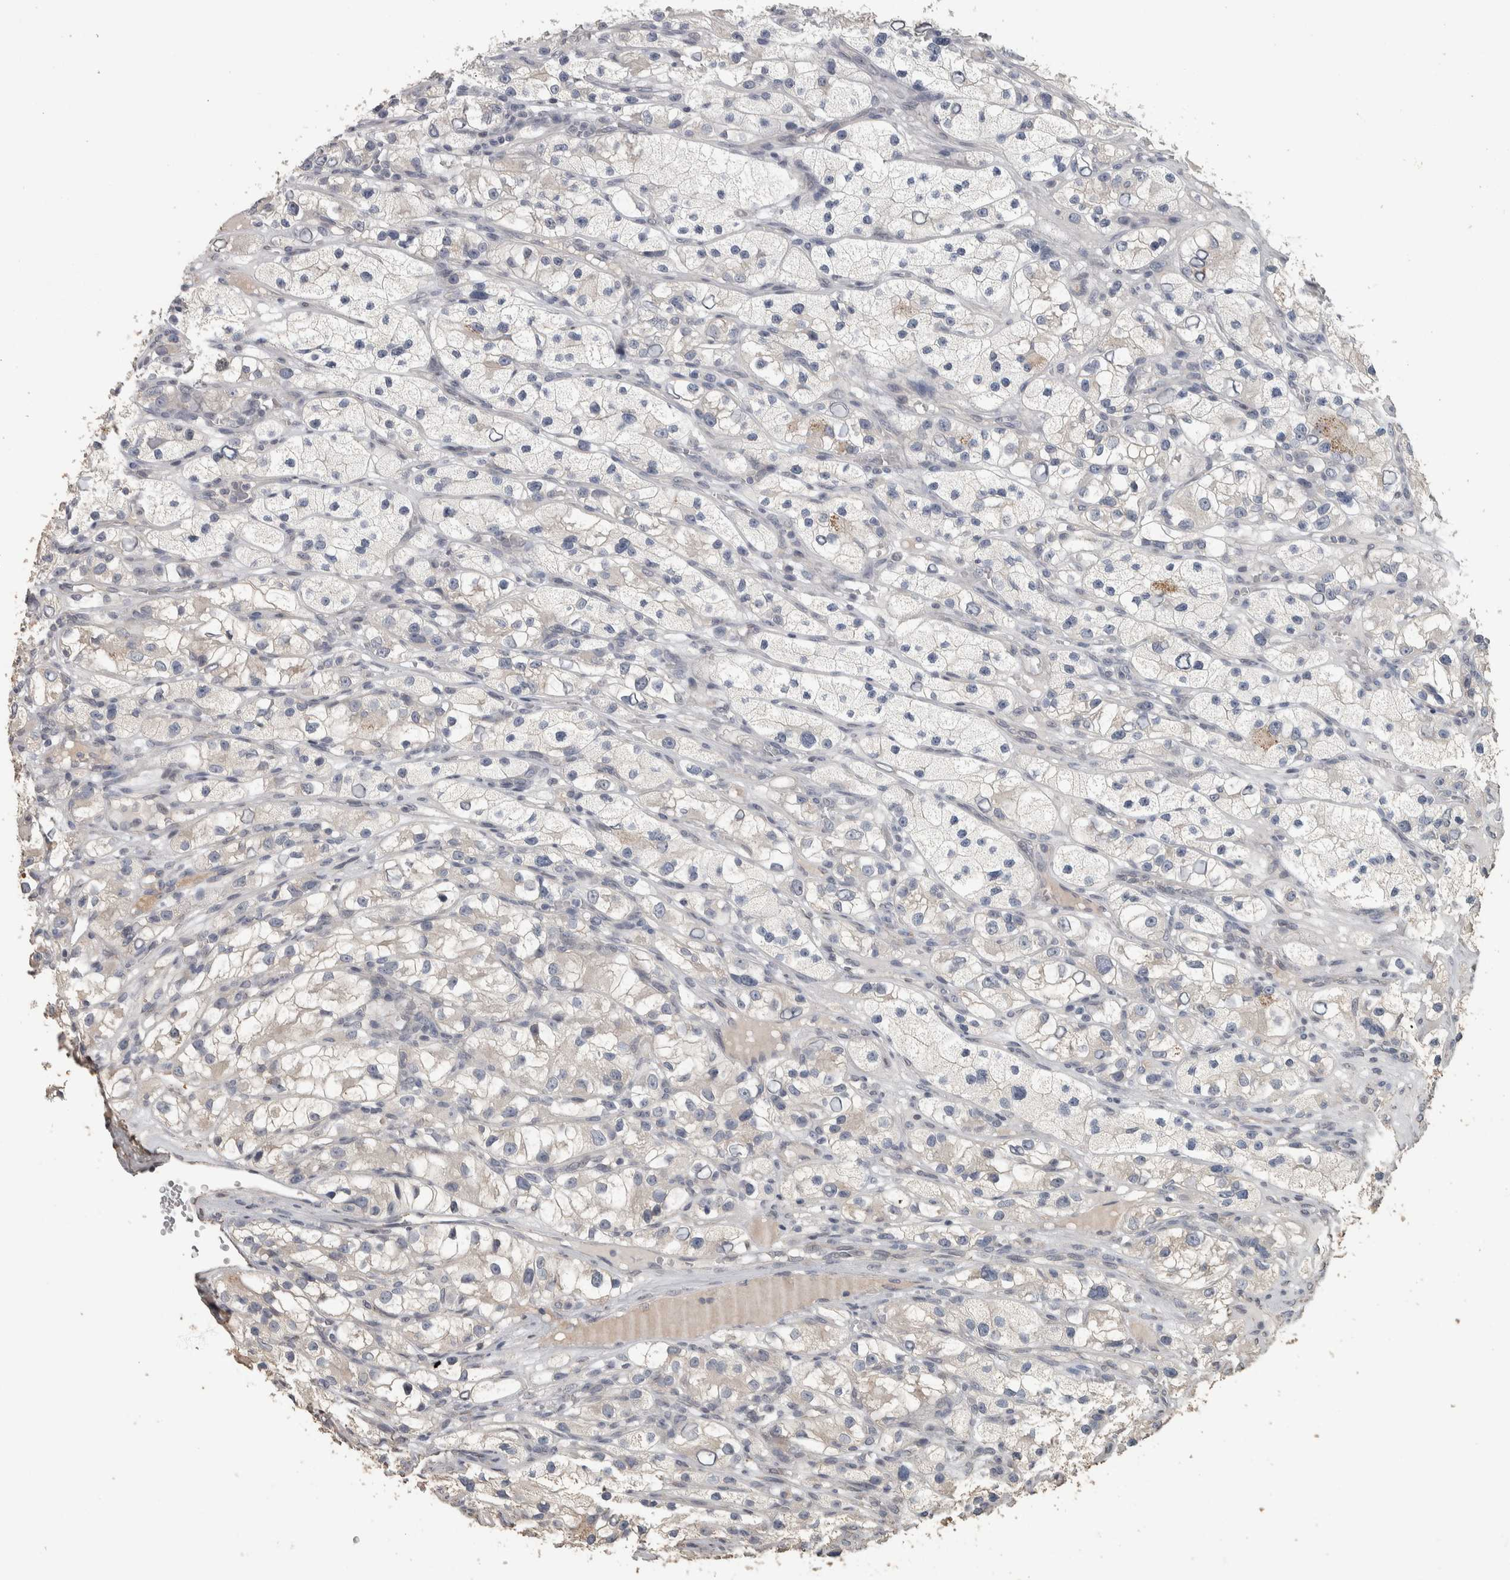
{"staining": {"intensity": "weak", "quantity": "<25%", "location": "cytoplasmic/membranous"}, "tissue": "renal cancer", "cell_type": "Tumor cells", "image_type": "cancer", "snomed": [{"axis": "morphology", "description": "Adenocarcinoma, NOS"}, {"axis": "topography", "description": "Kidney"}], "caption": "The histopathology image shows no significant staining in tumor cells of adenocarcinoma (renal).", "gene": "NECAB1", "patient": {"sex": "female", "age": 57}}